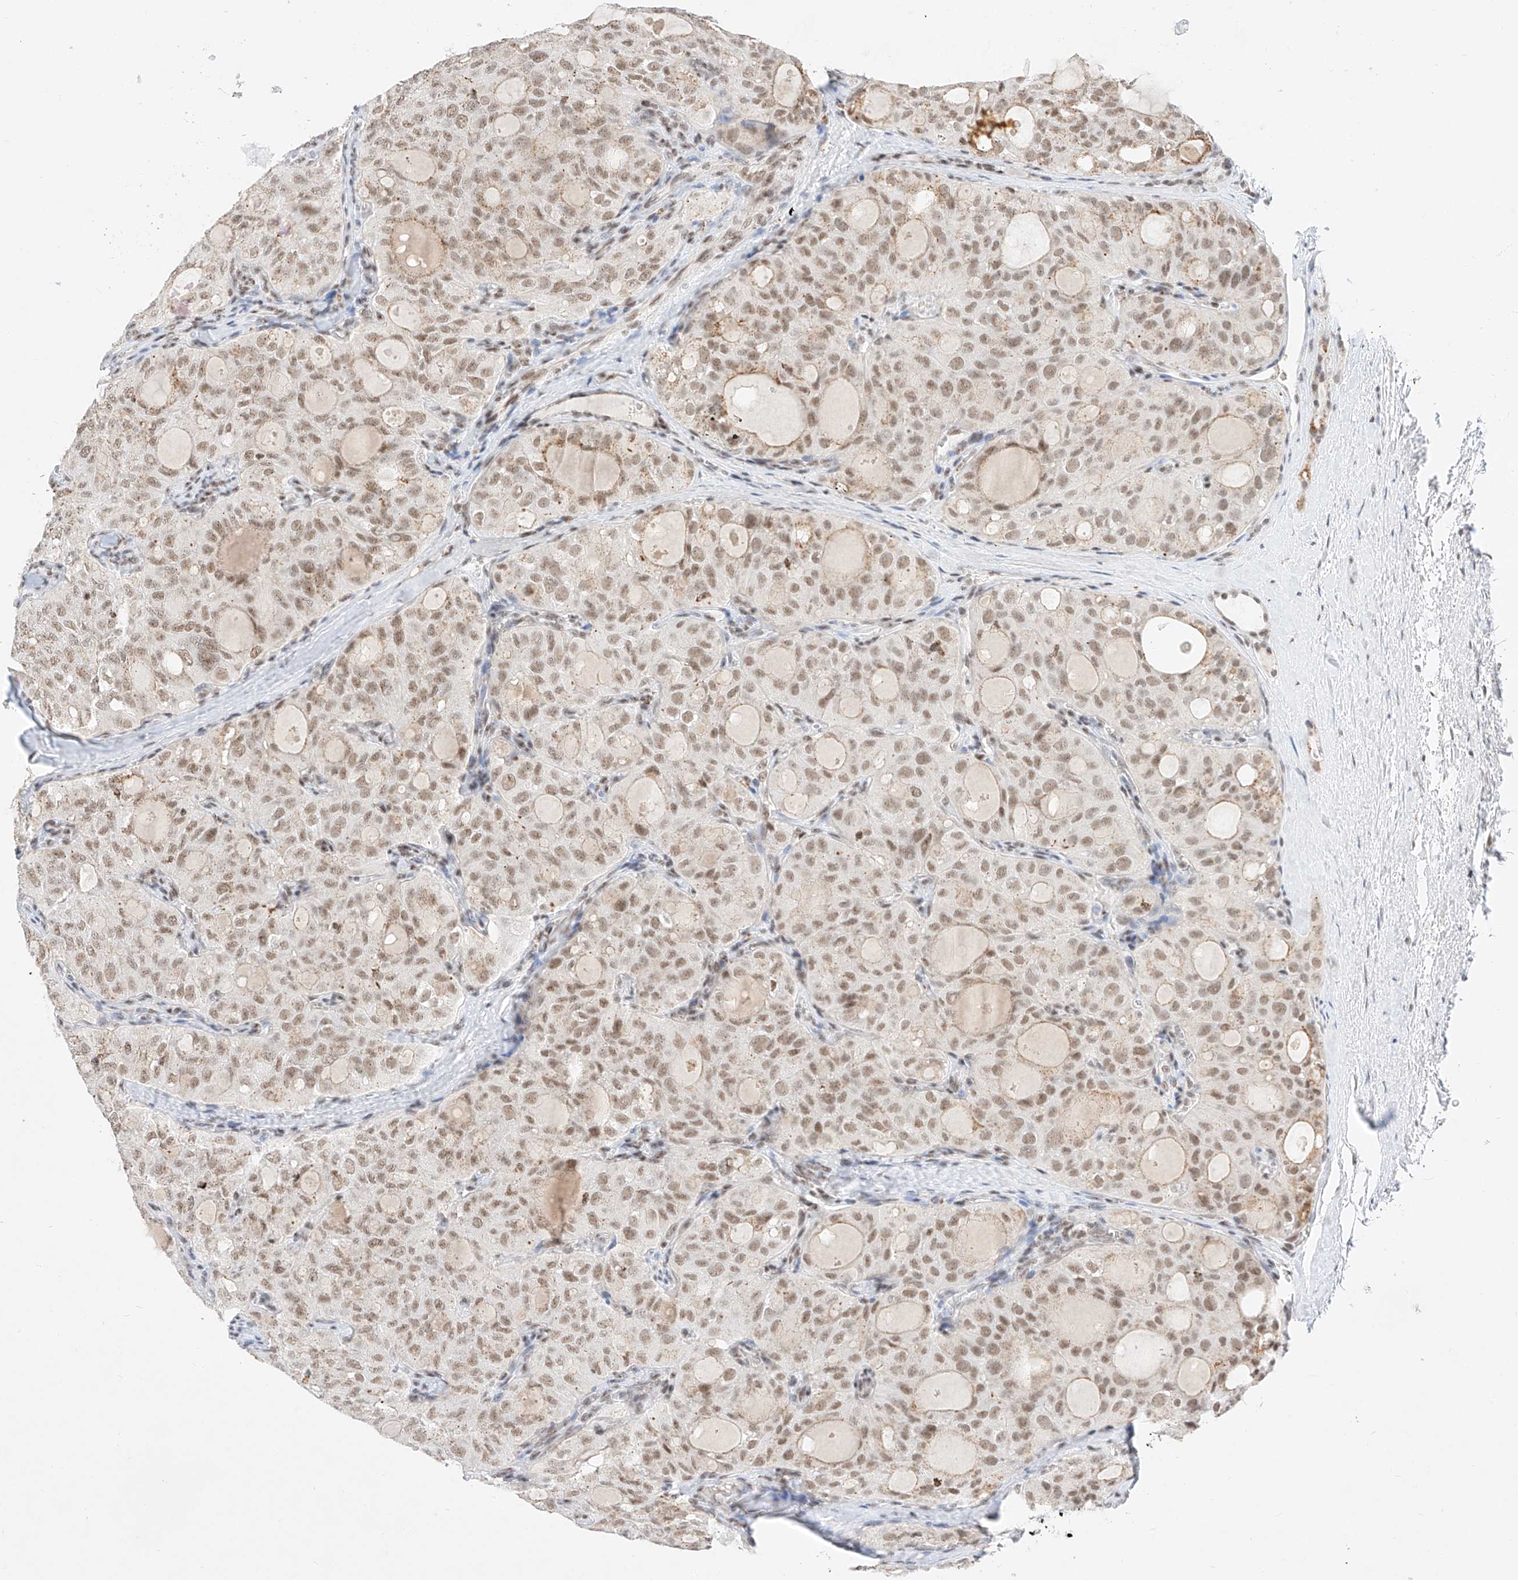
{"staining": {"intensity": "moderate", "quantity": ">75%", "location": "nuclear"}, "tissue": "thyroid cancer", "cell_type": "Tumor cells", "image_type": "cancer", "snomed": [{"axis": "morphology", "description": "Follicular adenoma carcinoma, NOS"}, {"axis": "topography", "description": "Thyroid gland"}], "caption": "A brown stain highlights moderate nuclear positivity of a protein in thyroid cancer tumor cells.", "gene": "NRF1", "patient": {"sex": "male", "age": 75}}